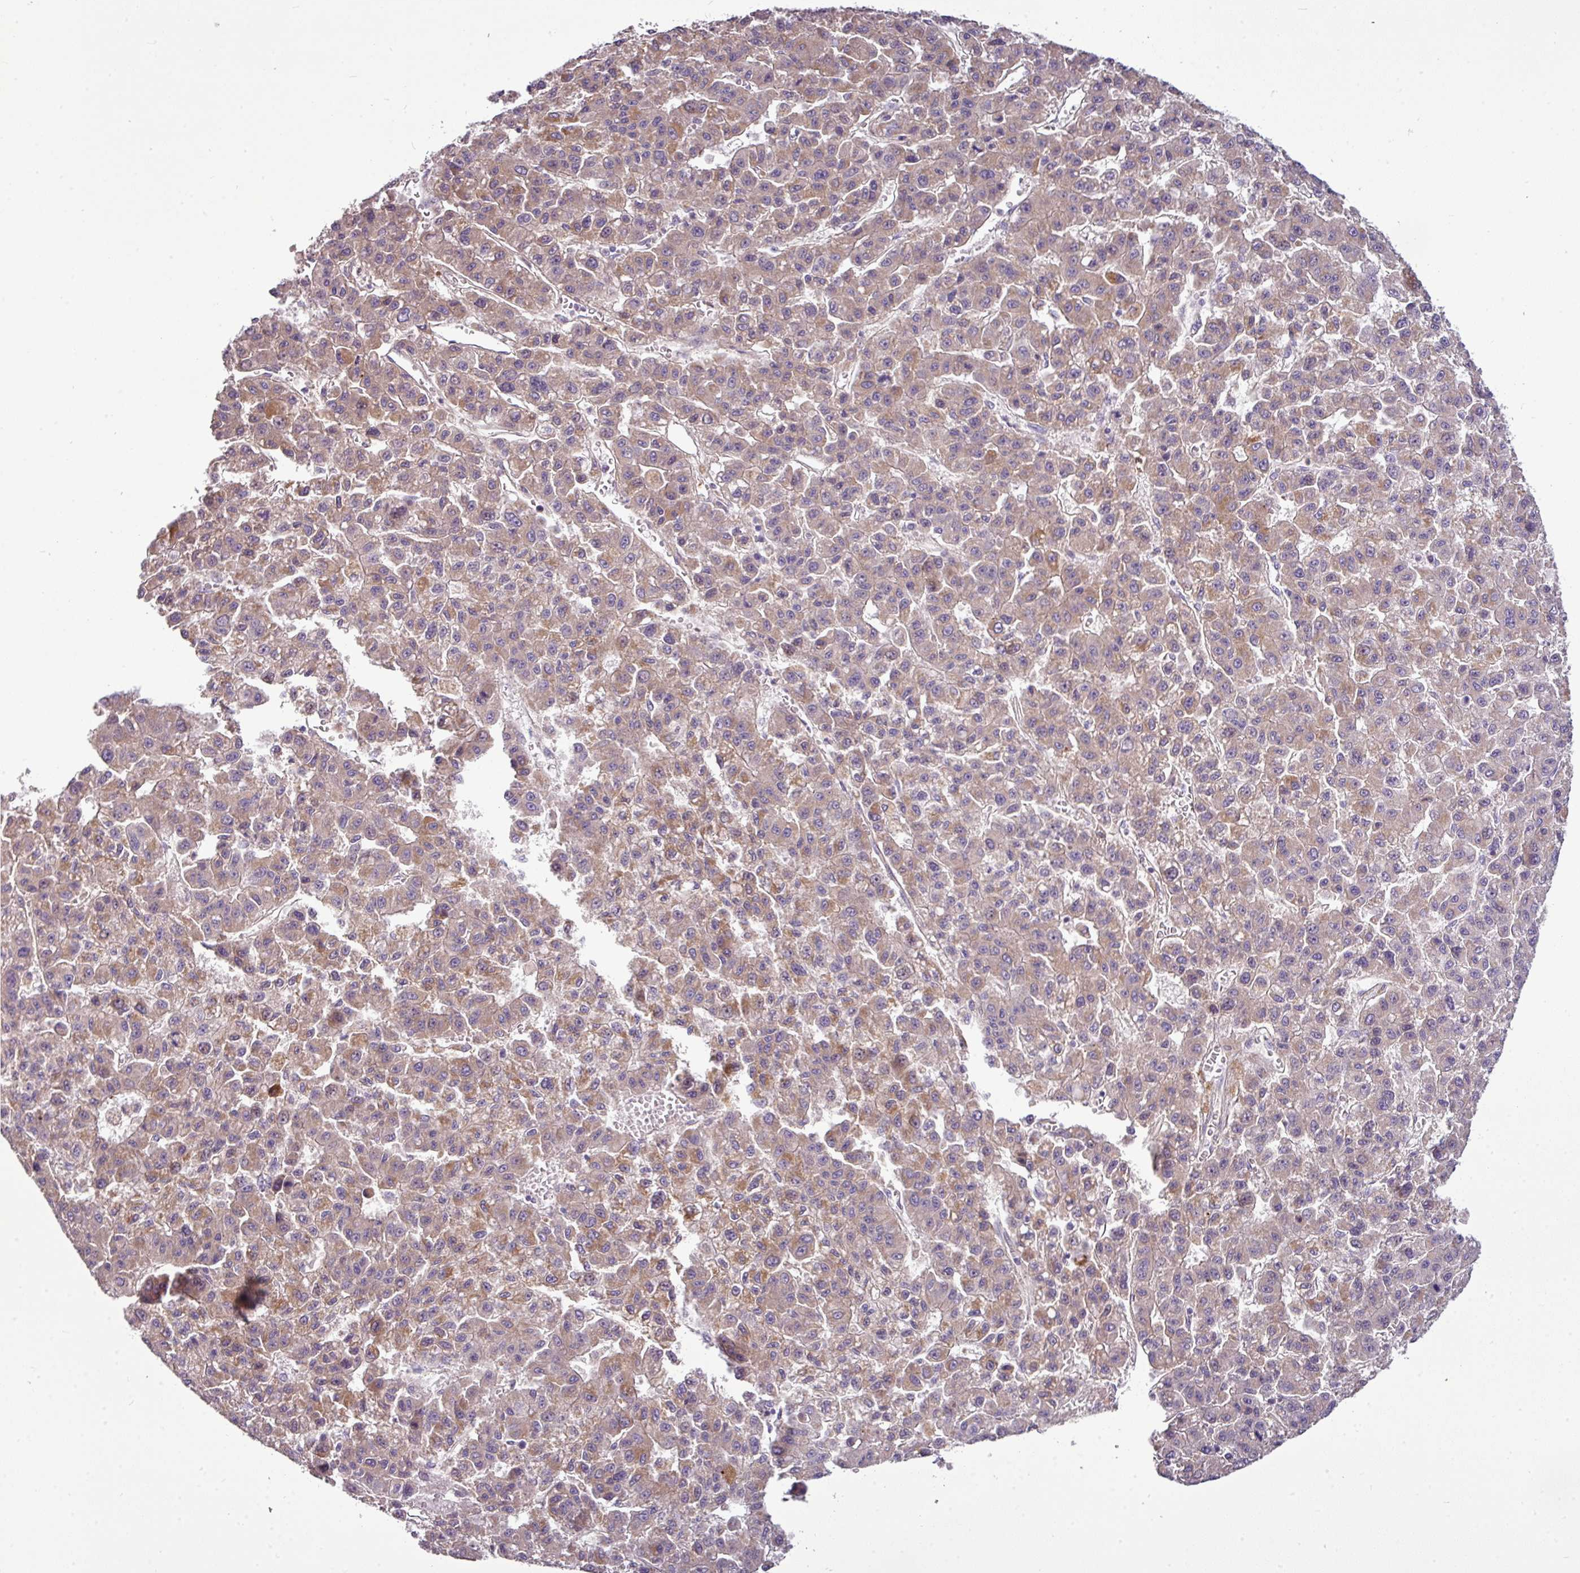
{"staining": {"intensity": "moderate", "quantity": "25%-75%", "location": "cytoplasmic/membranous"}, "tissue": "liver cancer", "cell_type": "Tumor cells", "image_type": "cancer", "snomed": [{"axis": "morphology", "description": "Carcinoma, Hepatocellular, NOS"}, {"axis": "topography", "description": "Liver"}], "caption": "Liver hepatocellular carcinoma stained for a protein (brown) displays moderate cytoplasmic/membranous positive positivity in approximately 25%-75% of tumor cells.", "gene": "GAN", "patient": {"sex": "male", "age": 70}}